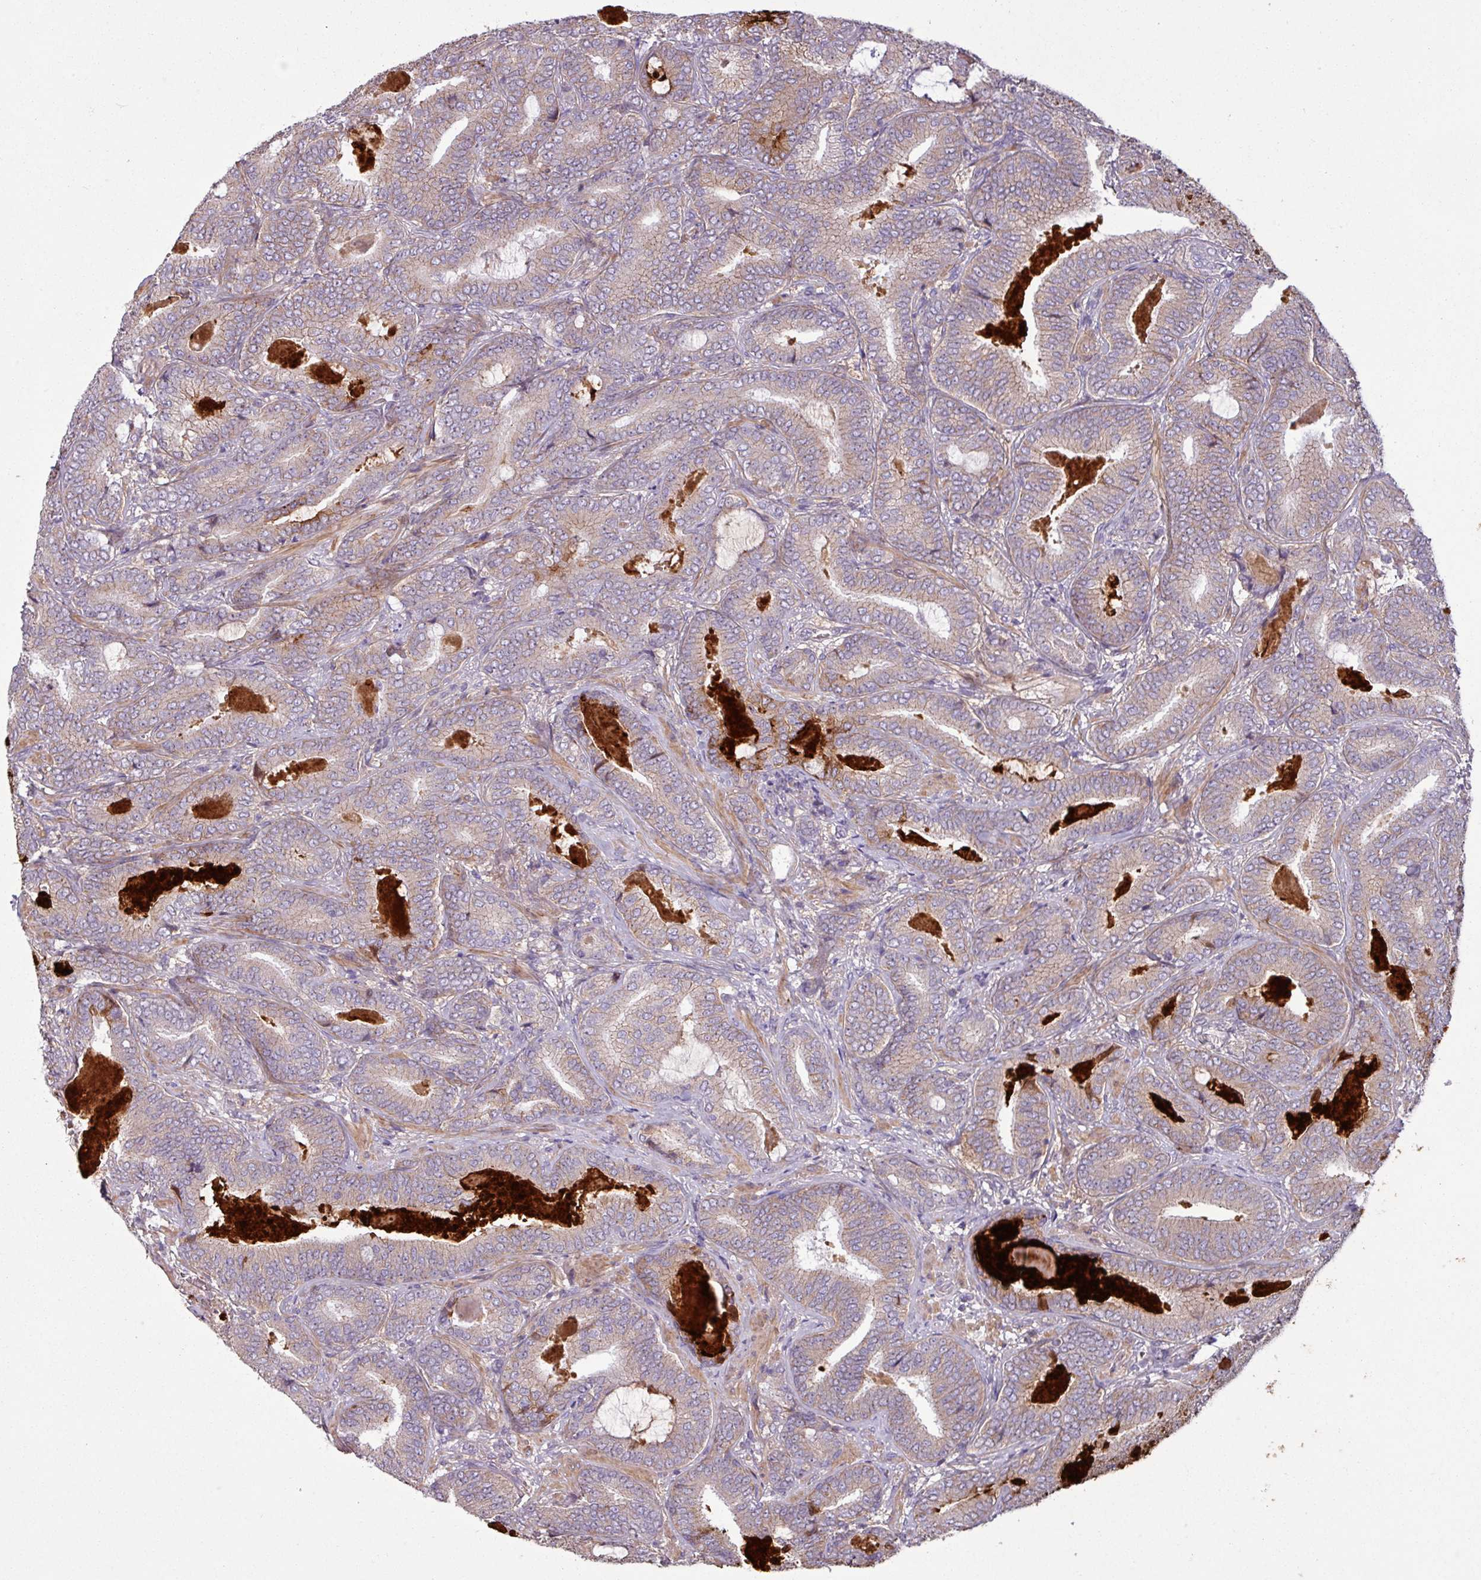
{"staining": {"intensity": "weak", "quantity": ">75%", "location": "cytoplasmic/membranous"}, "tissue": "prostate cancer", "cell_type": "Tumor cells", "image_type": "cancer", "snomed": [{"axis": "morphology", "description": "Adenocarcinoma, Low grade"}, {"axis": "topography", "description": "Prostate and seminal vesicle, NOS"}], "caption": "Immunohistochemical staining of human prostate cancer demonstrates low levels of weak cytoplasmic/membranous protein staining in about >75% of tumor cells. (DAB (3,3'-diaminobenzidine) = brown stain, brightfield microscopy at high magnification).", "gene": "C4B", "patient": {"sex": "male", "age": 61}}